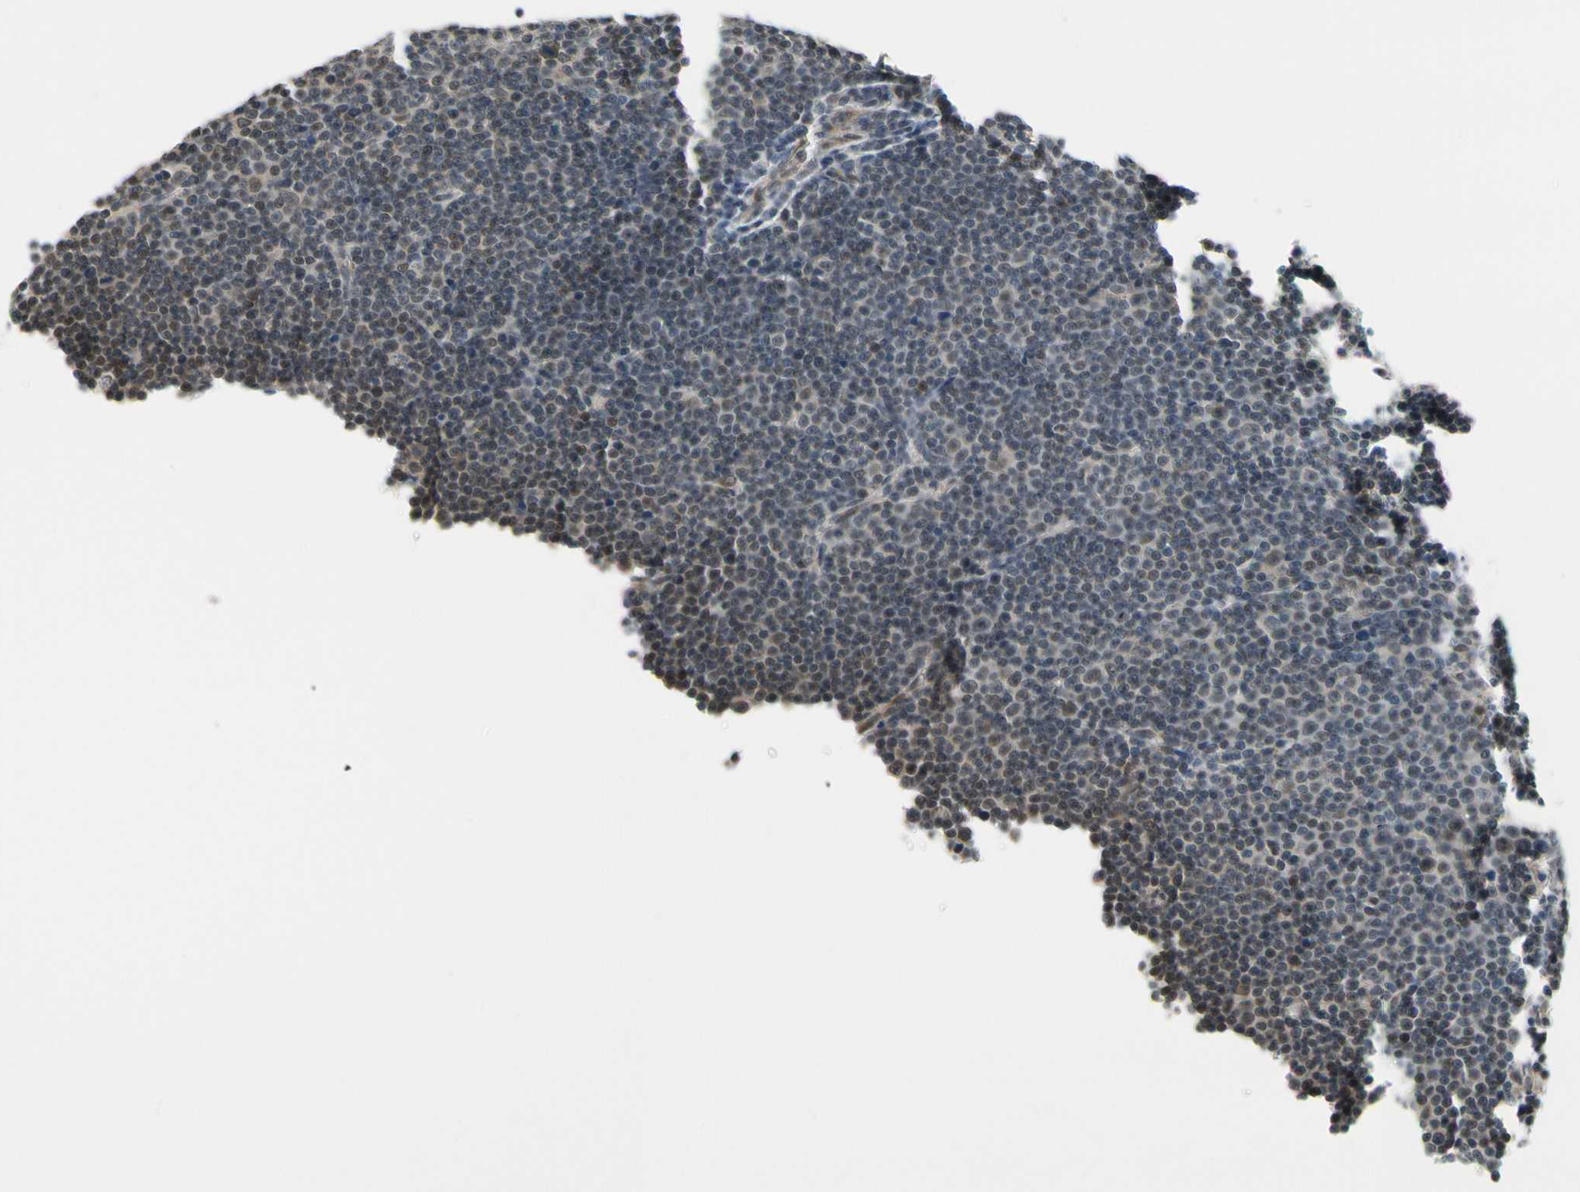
{"staining": {"intensity": "weak", "quantity": "<25%", "location": "nuclear"}, "tissue": "lymphoma", "cell_type": "Tumor cells", "image_type": "cancer", "snomed": [{"axis": "morphology", "description": "Malignant lymphoma, non-Hodgkin's type, Low grade"}, {"axis": "topography", "description": "Lymph node"}], "caption": "This is a photomicrograph of immunohistochemistry staining of malignant lymphoma, non-Hodgkin's type (low-grade), which shows no expression in tumor cells.", "gene": "TAF12", "patient": {"sex": "female", "age": 67}}